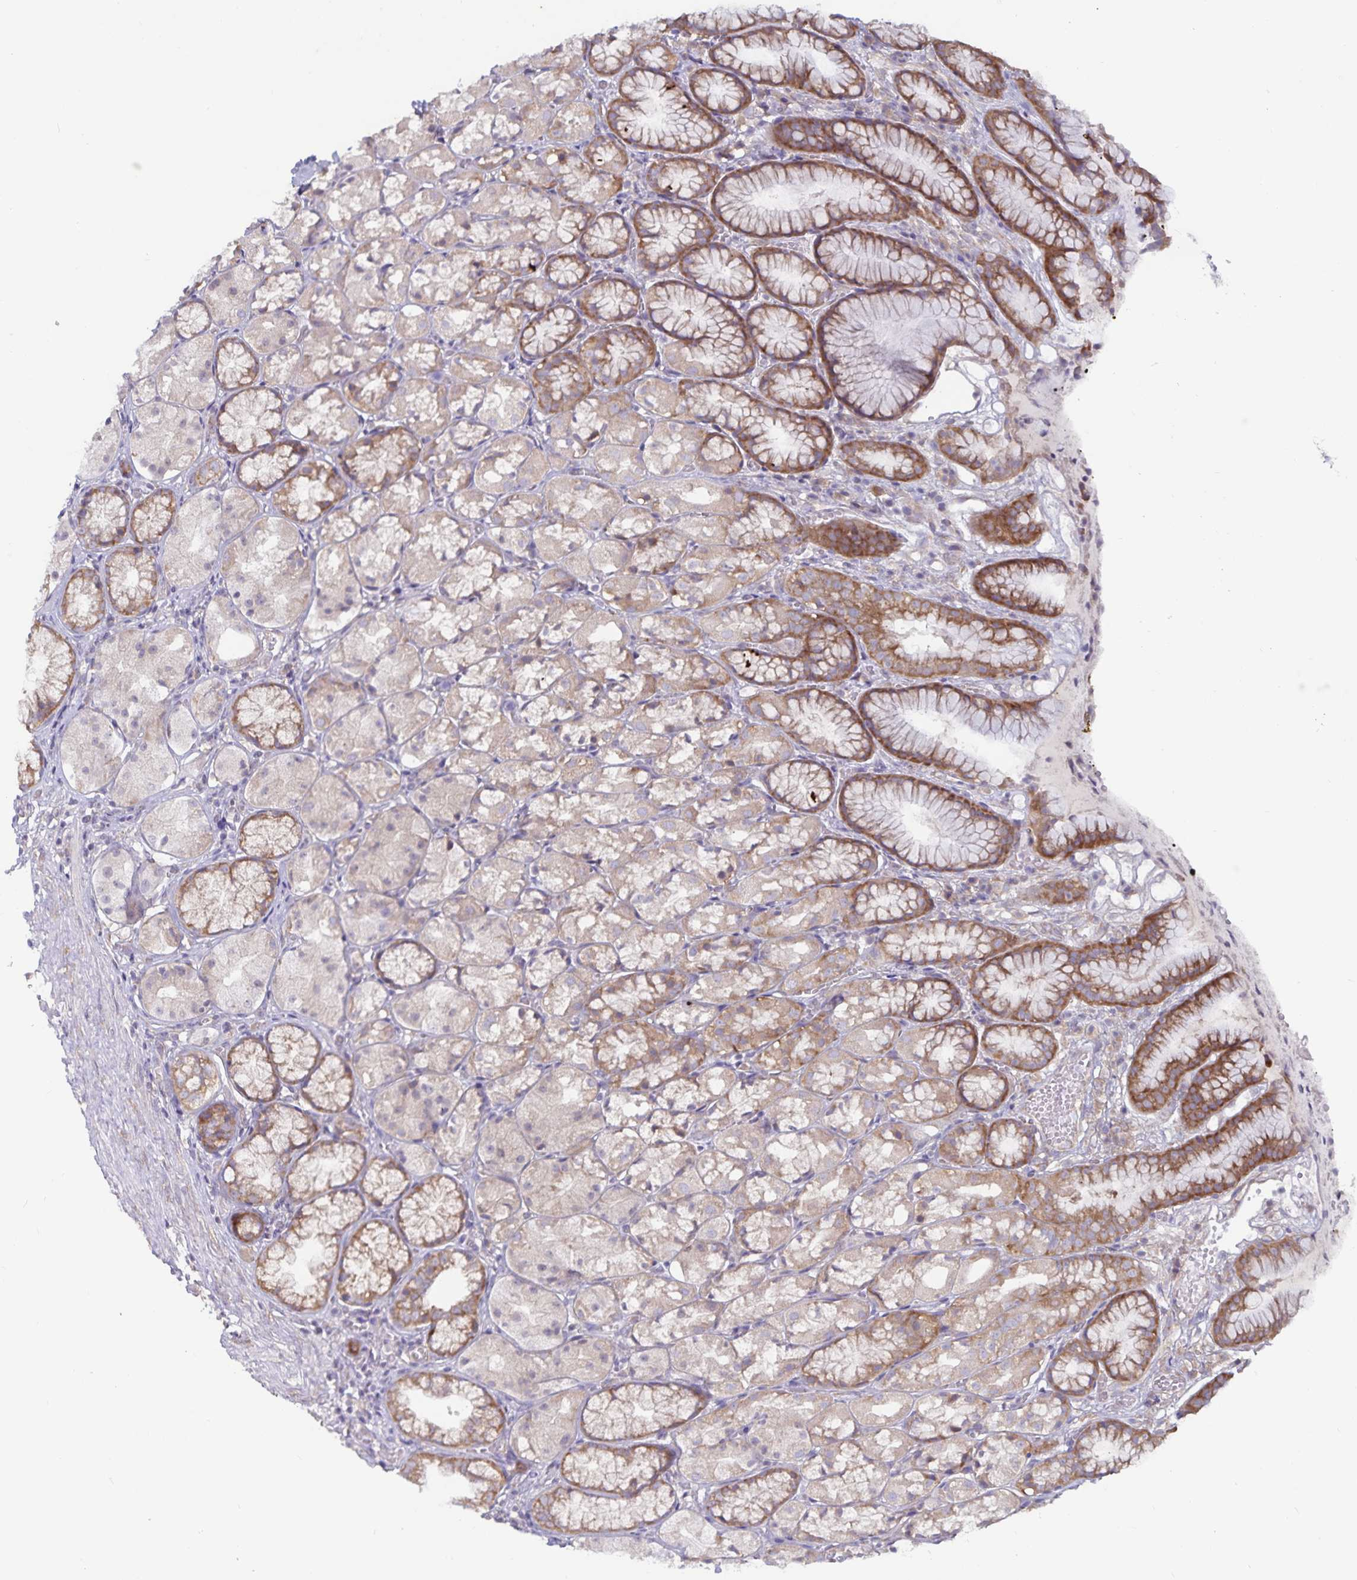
{"staining": {"intensity": "moderate", "quantity": "25%-75%", "location": "cytoplasmic/membranous"}, "tissue": "stomach", "cell_type": "Glandular cells", "image_type": "normal", "snomed": [{"axis": "morphology", "description": "Normal tissue, NOS"}, {"axis": "topography", "description": "Stomach"}], "caption": "IHC photomicrograph of unremarkable stomach: human stomach stained using IHC shows medium levels of moderate protein expression localized specifically in the cytoplasmic/membranous of glandular cells, appearing as a cytoplasmic/membranous brown color.", "gene": "FAM120A", "patient": {"sex": "male", "age": 70}}